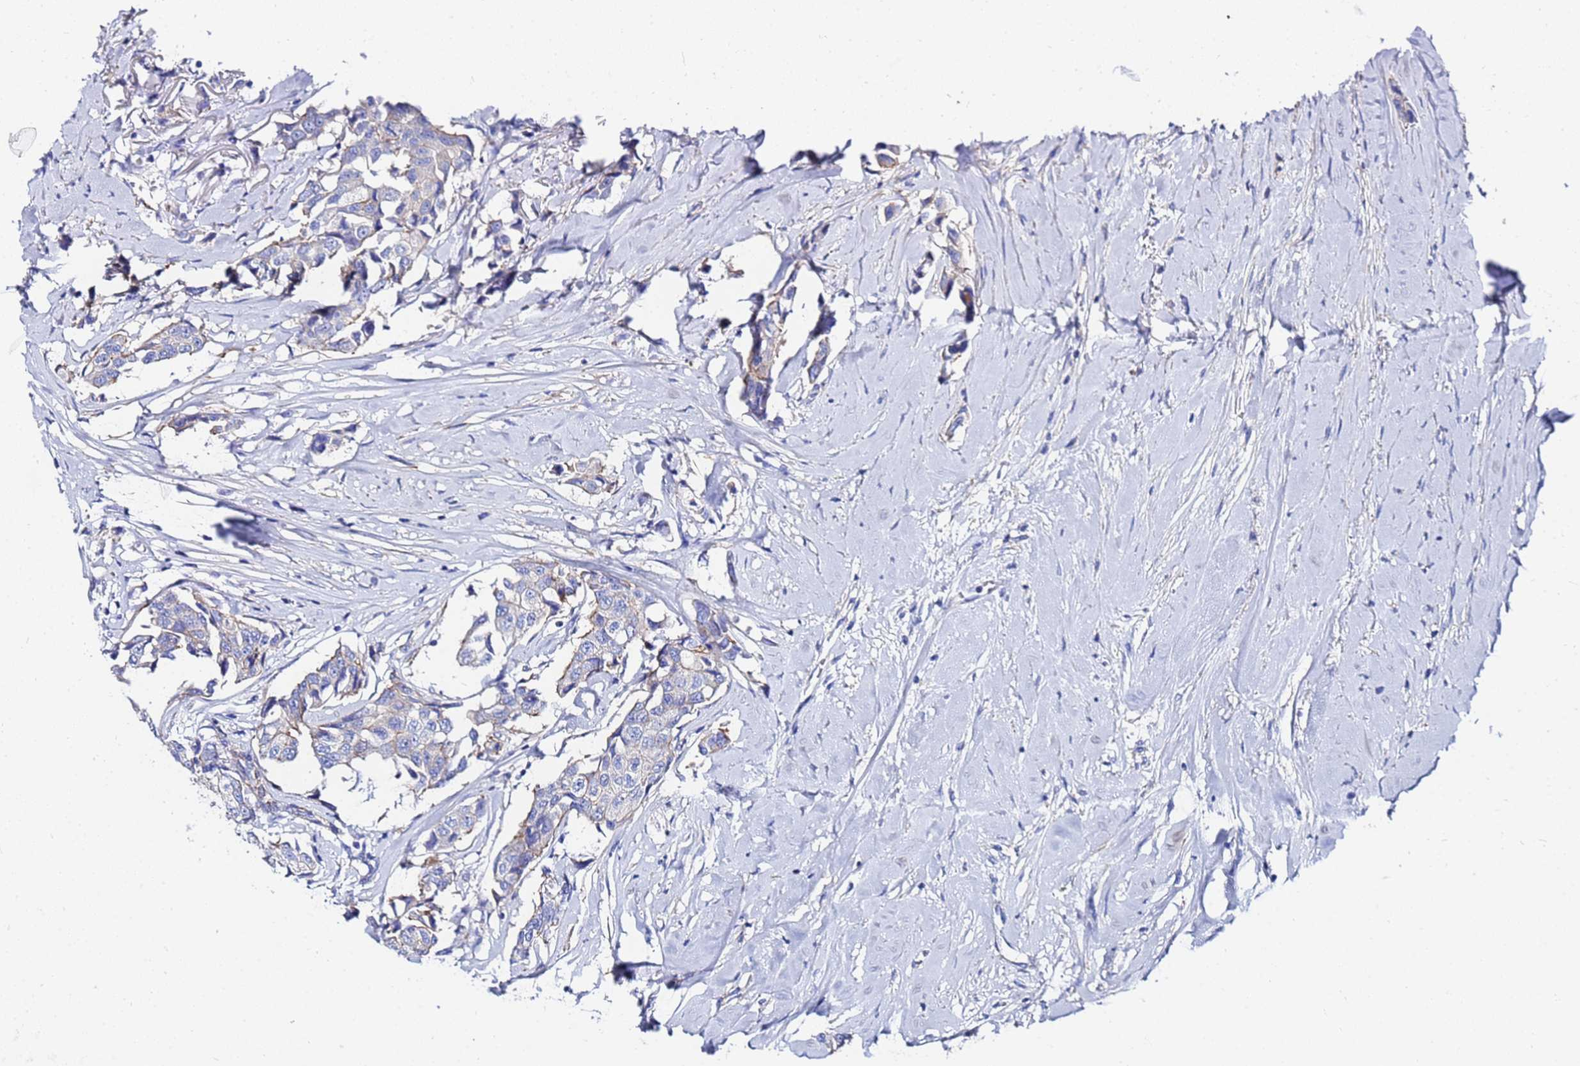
{"staining": {"intensity": "moderate", "quantity": "<25%", "location": "cytoplasmic/membranous"}, "tissue": "breast cancer", "cell_type": "Tumor cells", "image_type": "cancer", "snomed": [{"axis": "morphology", "description": "Duct carcinoma"}, {"axis": "topography", "description": "Breast"}], "caption": "Immunohistochemistry (IHC) (DAB) staining of breast cancer shows moderate cytoplasmic/membranous protein expression in about <25% of tumor cells. (Brightfield microscopy of DAB IHC at high magnification).", "gene": "RAB39B", "patient": {"sex": "female", "age": 80}}